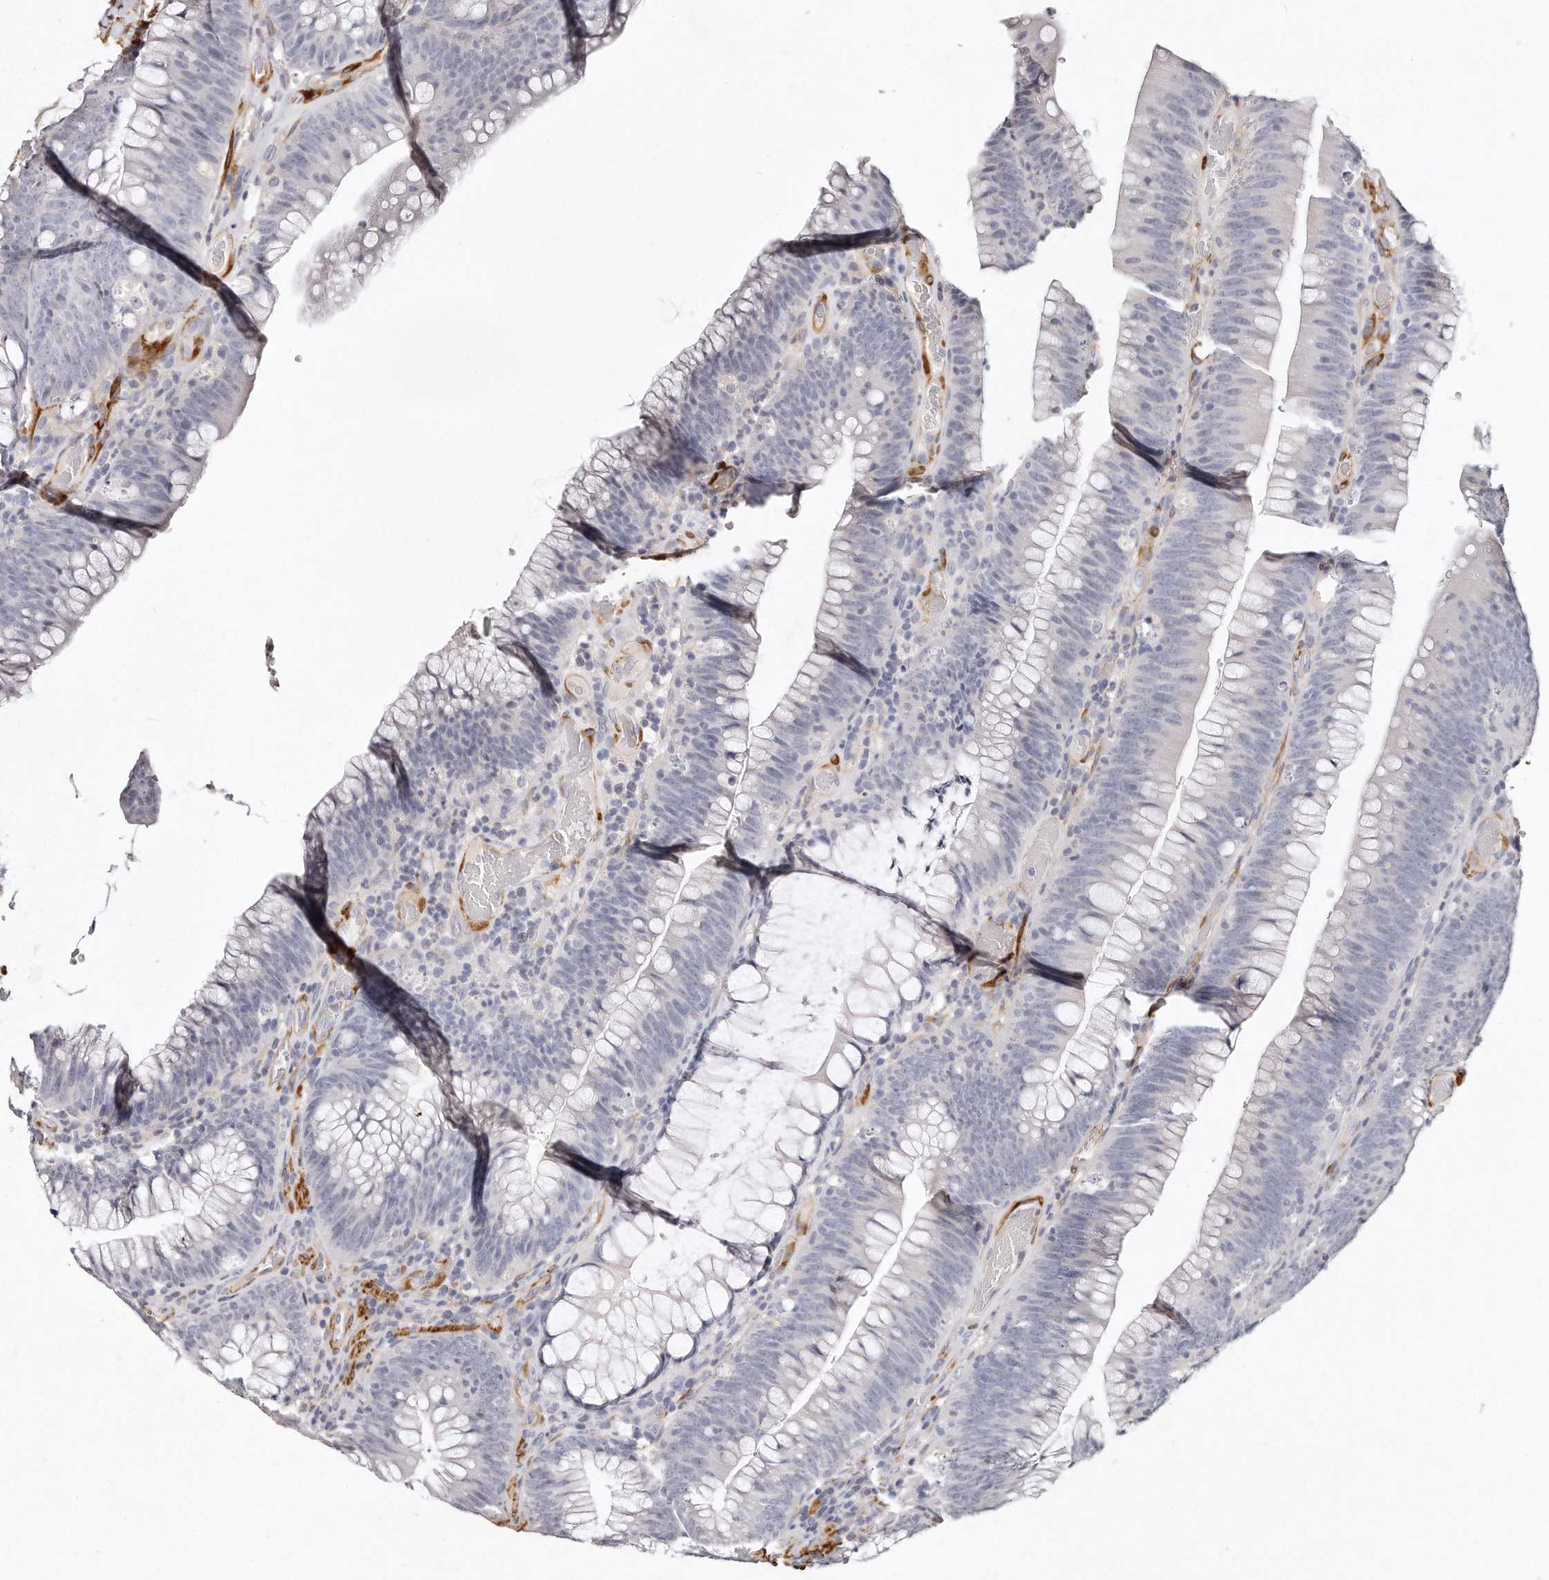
{"staining": {"intensity": "negative", "quantity": "none", "location": "none"}, "tissue": "colorectal cancer", "cell_type": "Tumor cells", "image_type": "cancer", "snomed": [{"axis": "morphology", "description": "Normal tissue, NOS"}, {"axis": "topography", "description": "Colon"}], "caption": "This is an immunohistochemistry (IHC) micrograph of human colorectal cancer. There is no staining in tumor cells.", "gene": "LMOD1", "patient": {"sex": "female", "age": 82}}